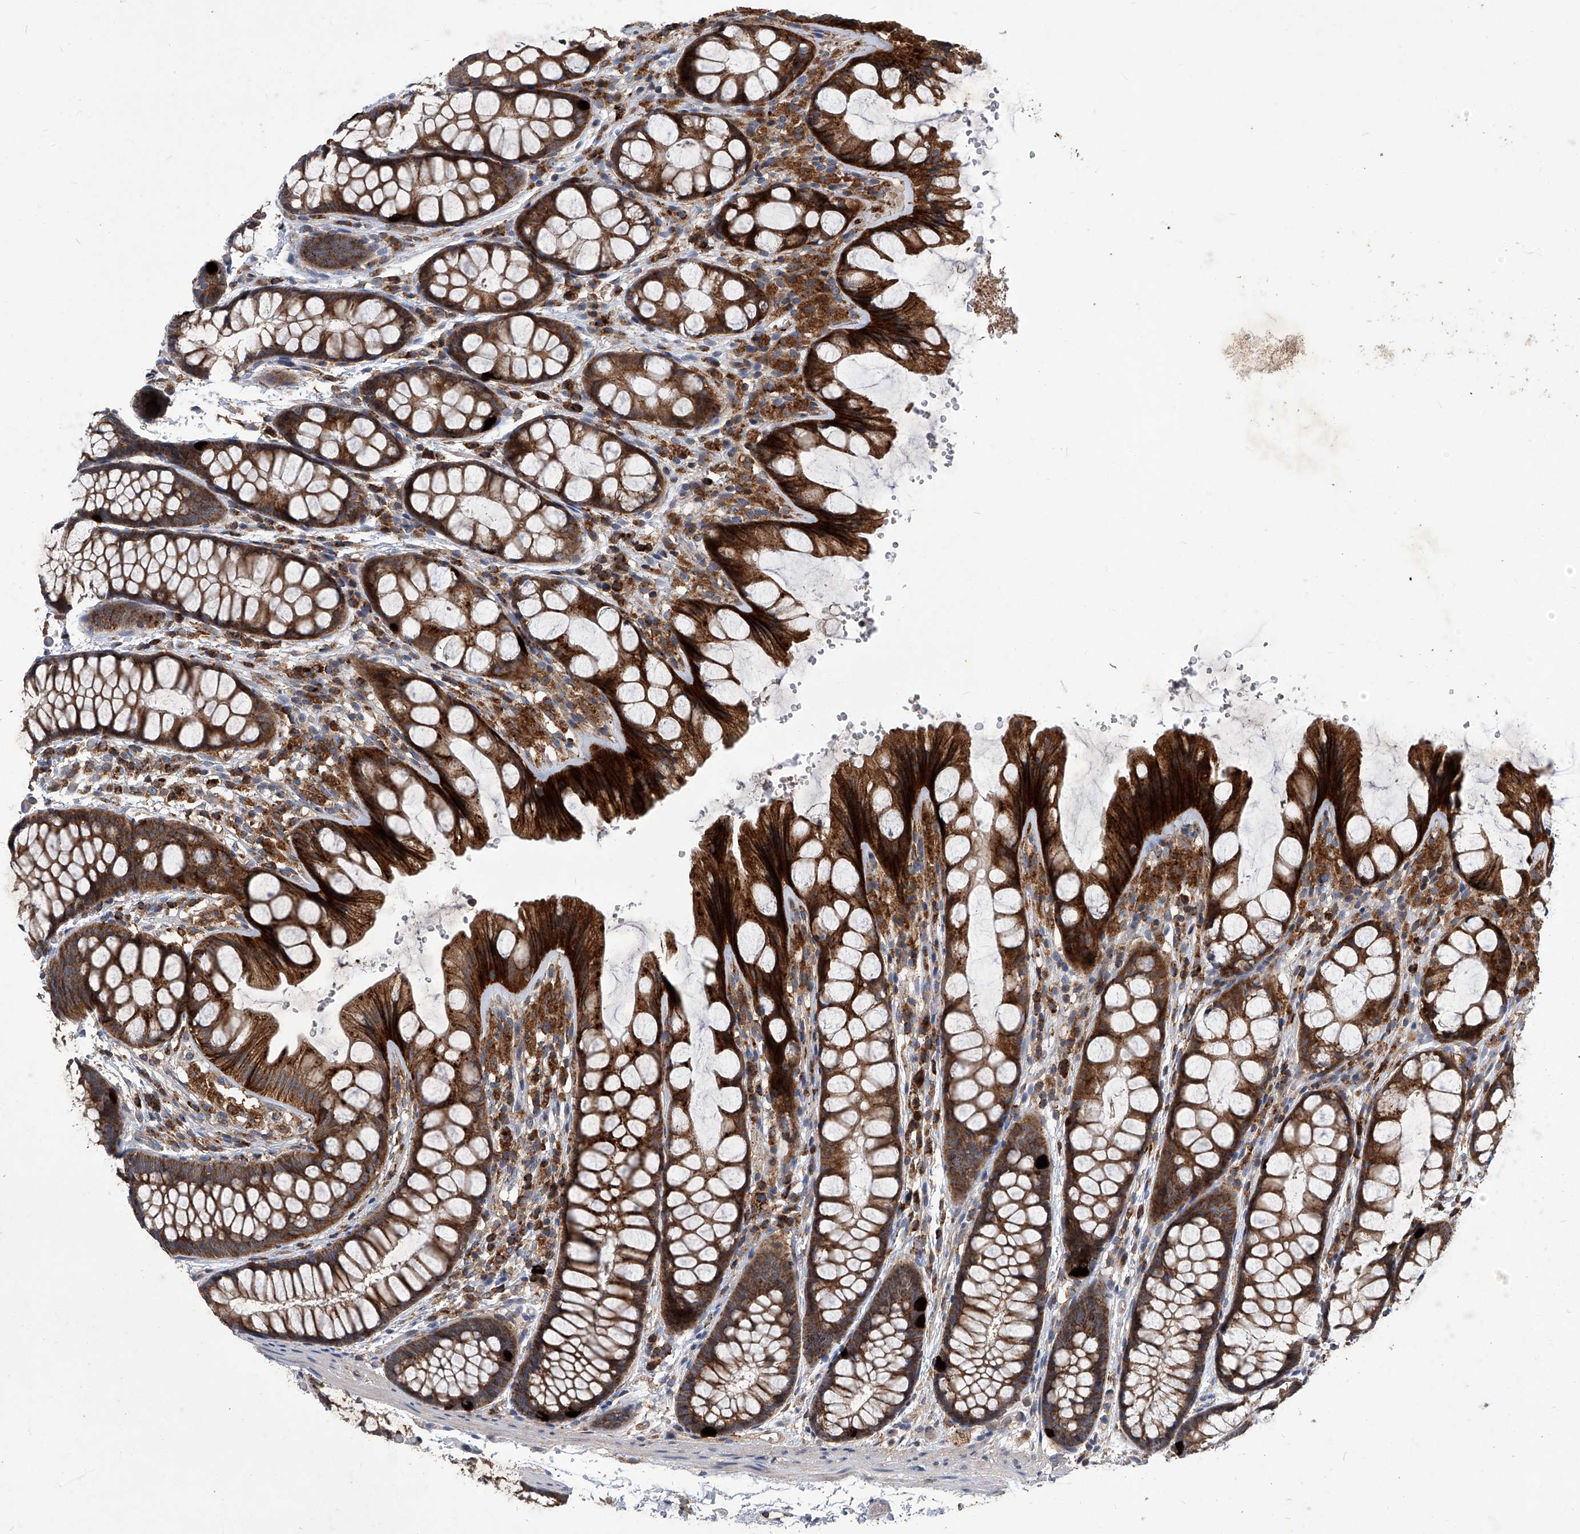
{"staining": {"intensity": "weak", "quantity": ">75%", "location": "cytoplasmic/membranous"}, "tissue": "colon", "cell_type": "Endothelial cells", "image_type": "normal", "snomed": [{"axis": "morphology", "description": "Normal tissue, NOS"}, {"axis": "topography", "description": "Colon"}], "caption": "About >75% of endothelial cells in benign human colon reveal weak cytoplasmic/membranous protein staining as visualized by brown immunohistochemical staining.", "gene": "TNFRSF13B", "patient": {"sex": "male", "age": 47}}